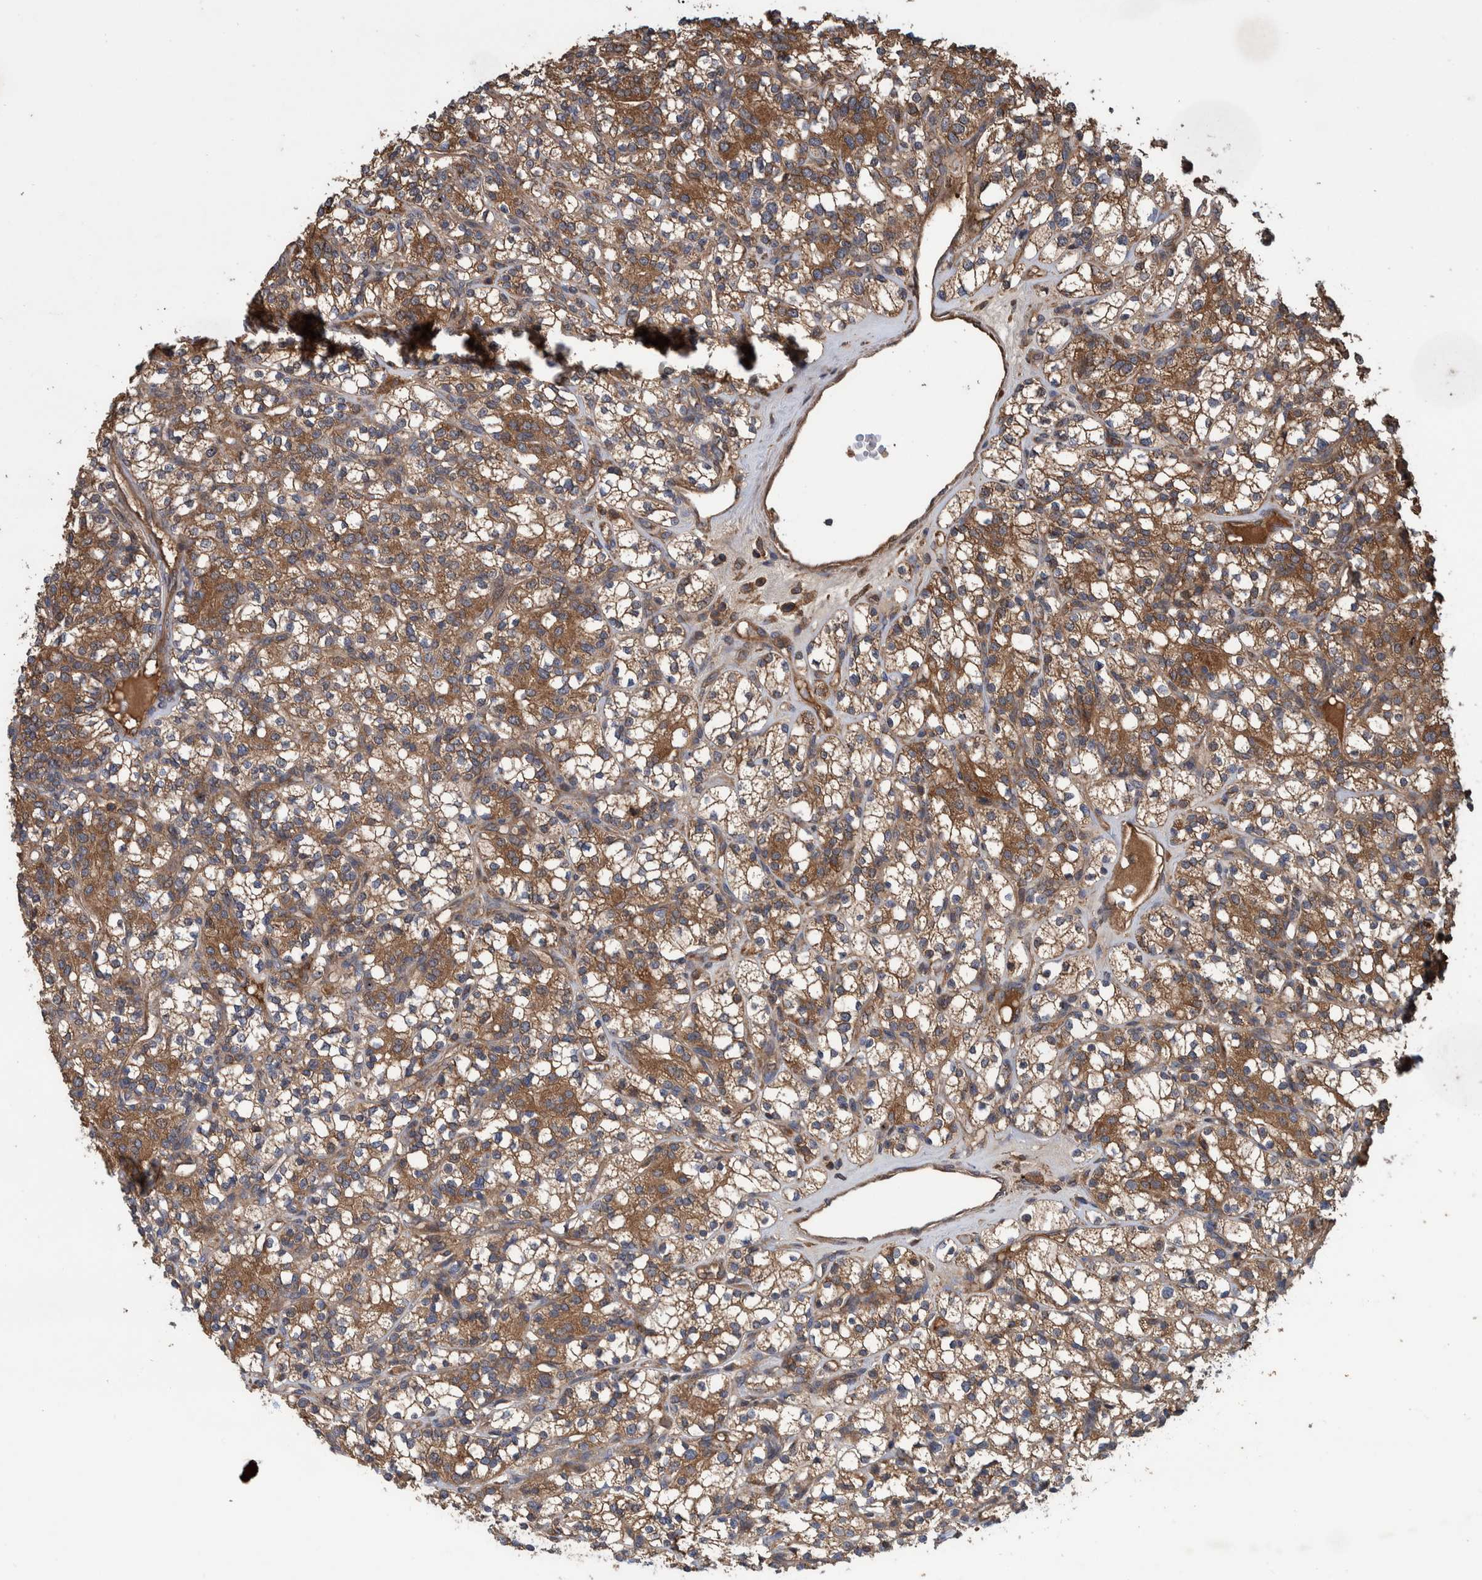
{"staining": {"intensity": "moderate", "quantity": ">75%", "location": "cytoplasmic/membranous"}, "tissue": "renal cancer", "cell_type": "Tumor cells", "image_type": "cancer", "snomed": [{"axis": "morphology", "description": "Adenocarcinoma, NOS"}, {"axis": "topography", "description": "Kidney"}], "caption": "Renal cancer tissue shows moderate cytoplasmic/membranous positivity in approximately >75% of tumor cells", "gene": "VBP1", "patient": {"sex": "male", "age": 77}}